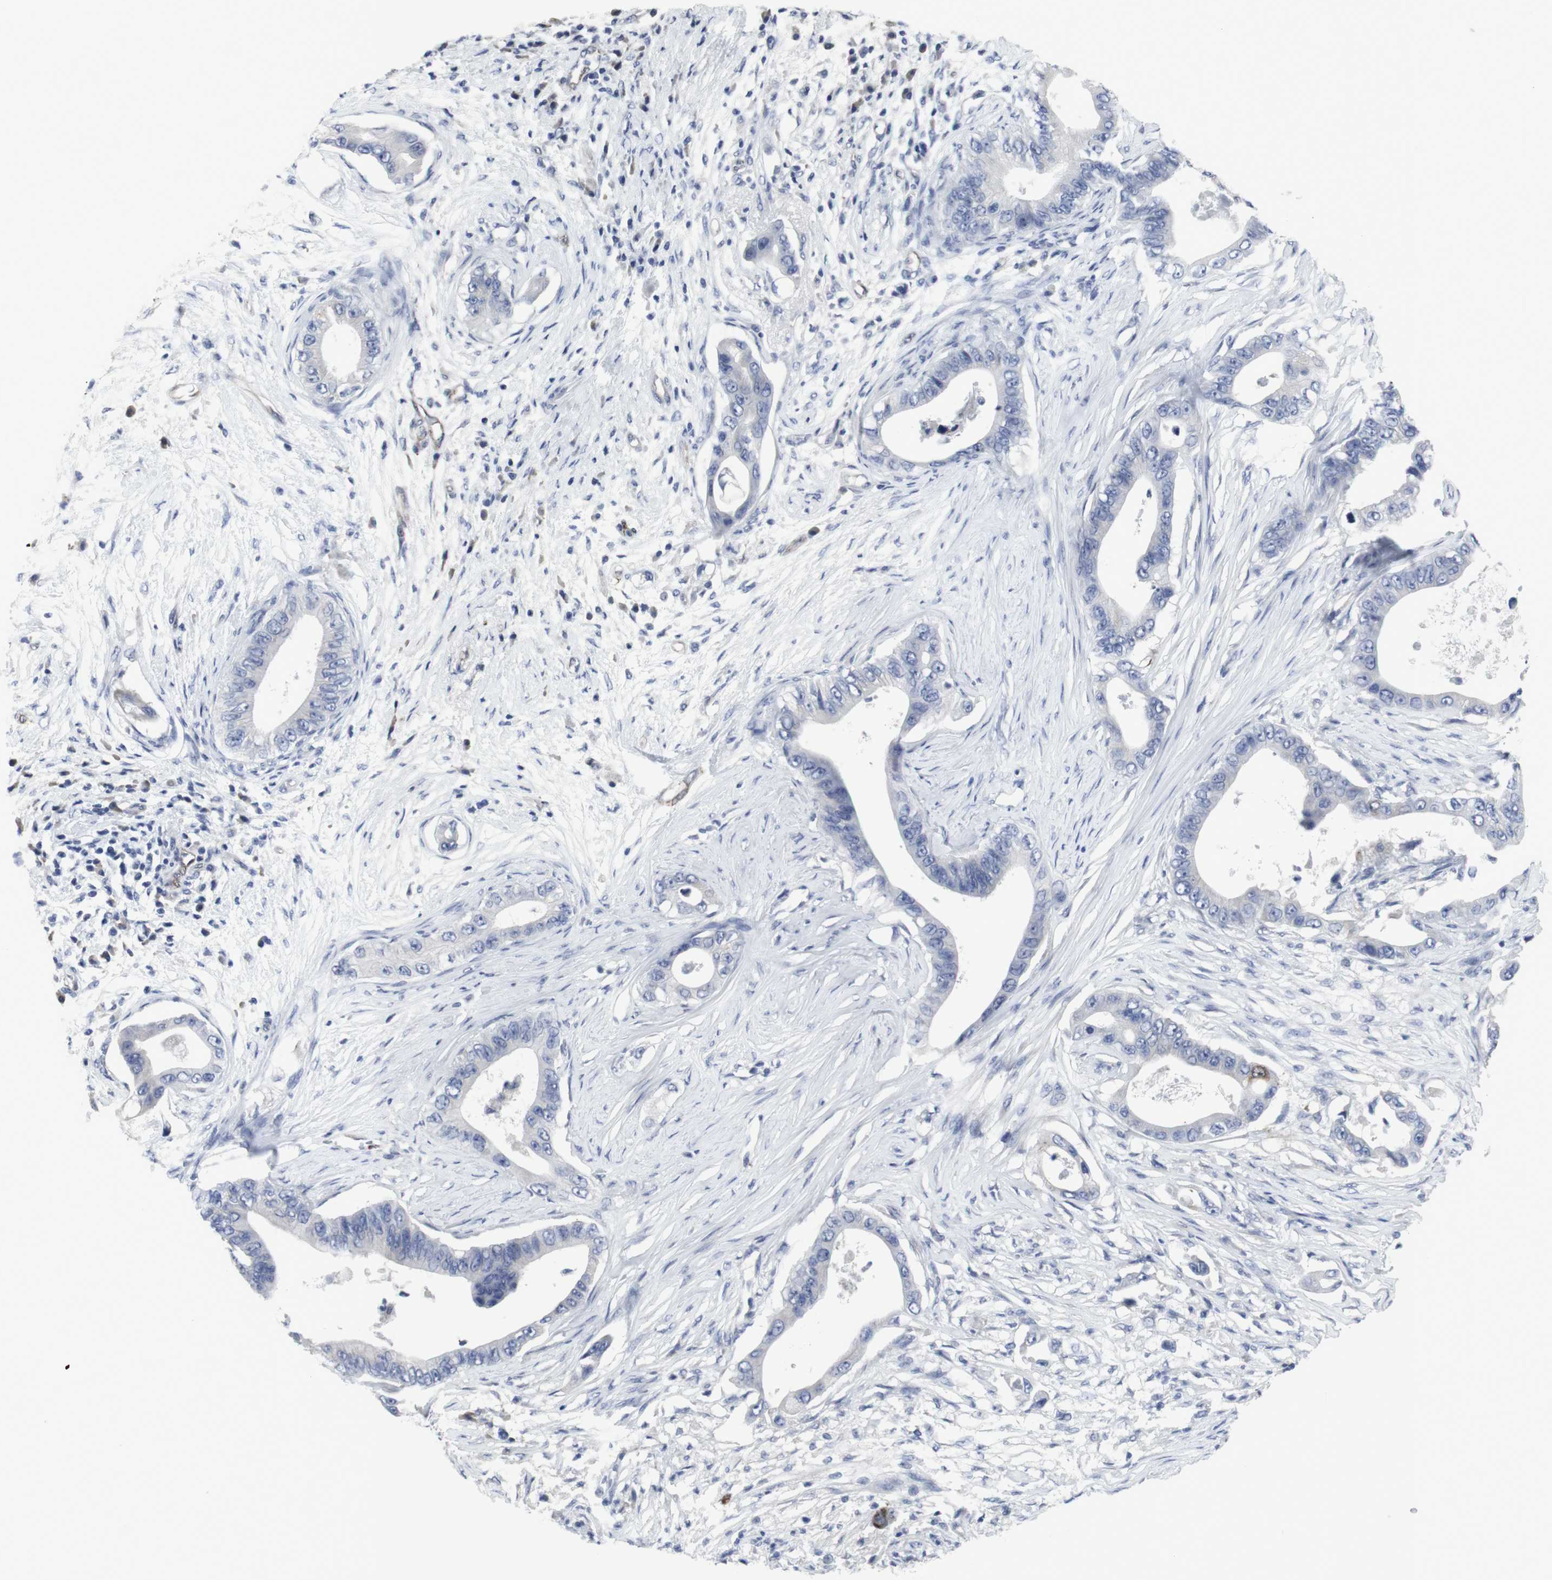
{"staining": {"intensity": "negative", "quantity": "none", "location": "none"}, "tissue": "pancreatic cancer", "cell_type": "Tumor cells", "image_type": "cancer", "snomed": [{"axis": "morphology", "description": "Adenocarcinoma, NOS"}, {"axis": "topography", "description": "Pancreas"}], "caption": "Pancreatic cancer was stained to show a protein in brown. There is no significant expression in tumor cells.", "gene": "SNCG", "patient": {"sex": "male", "age": 77}}